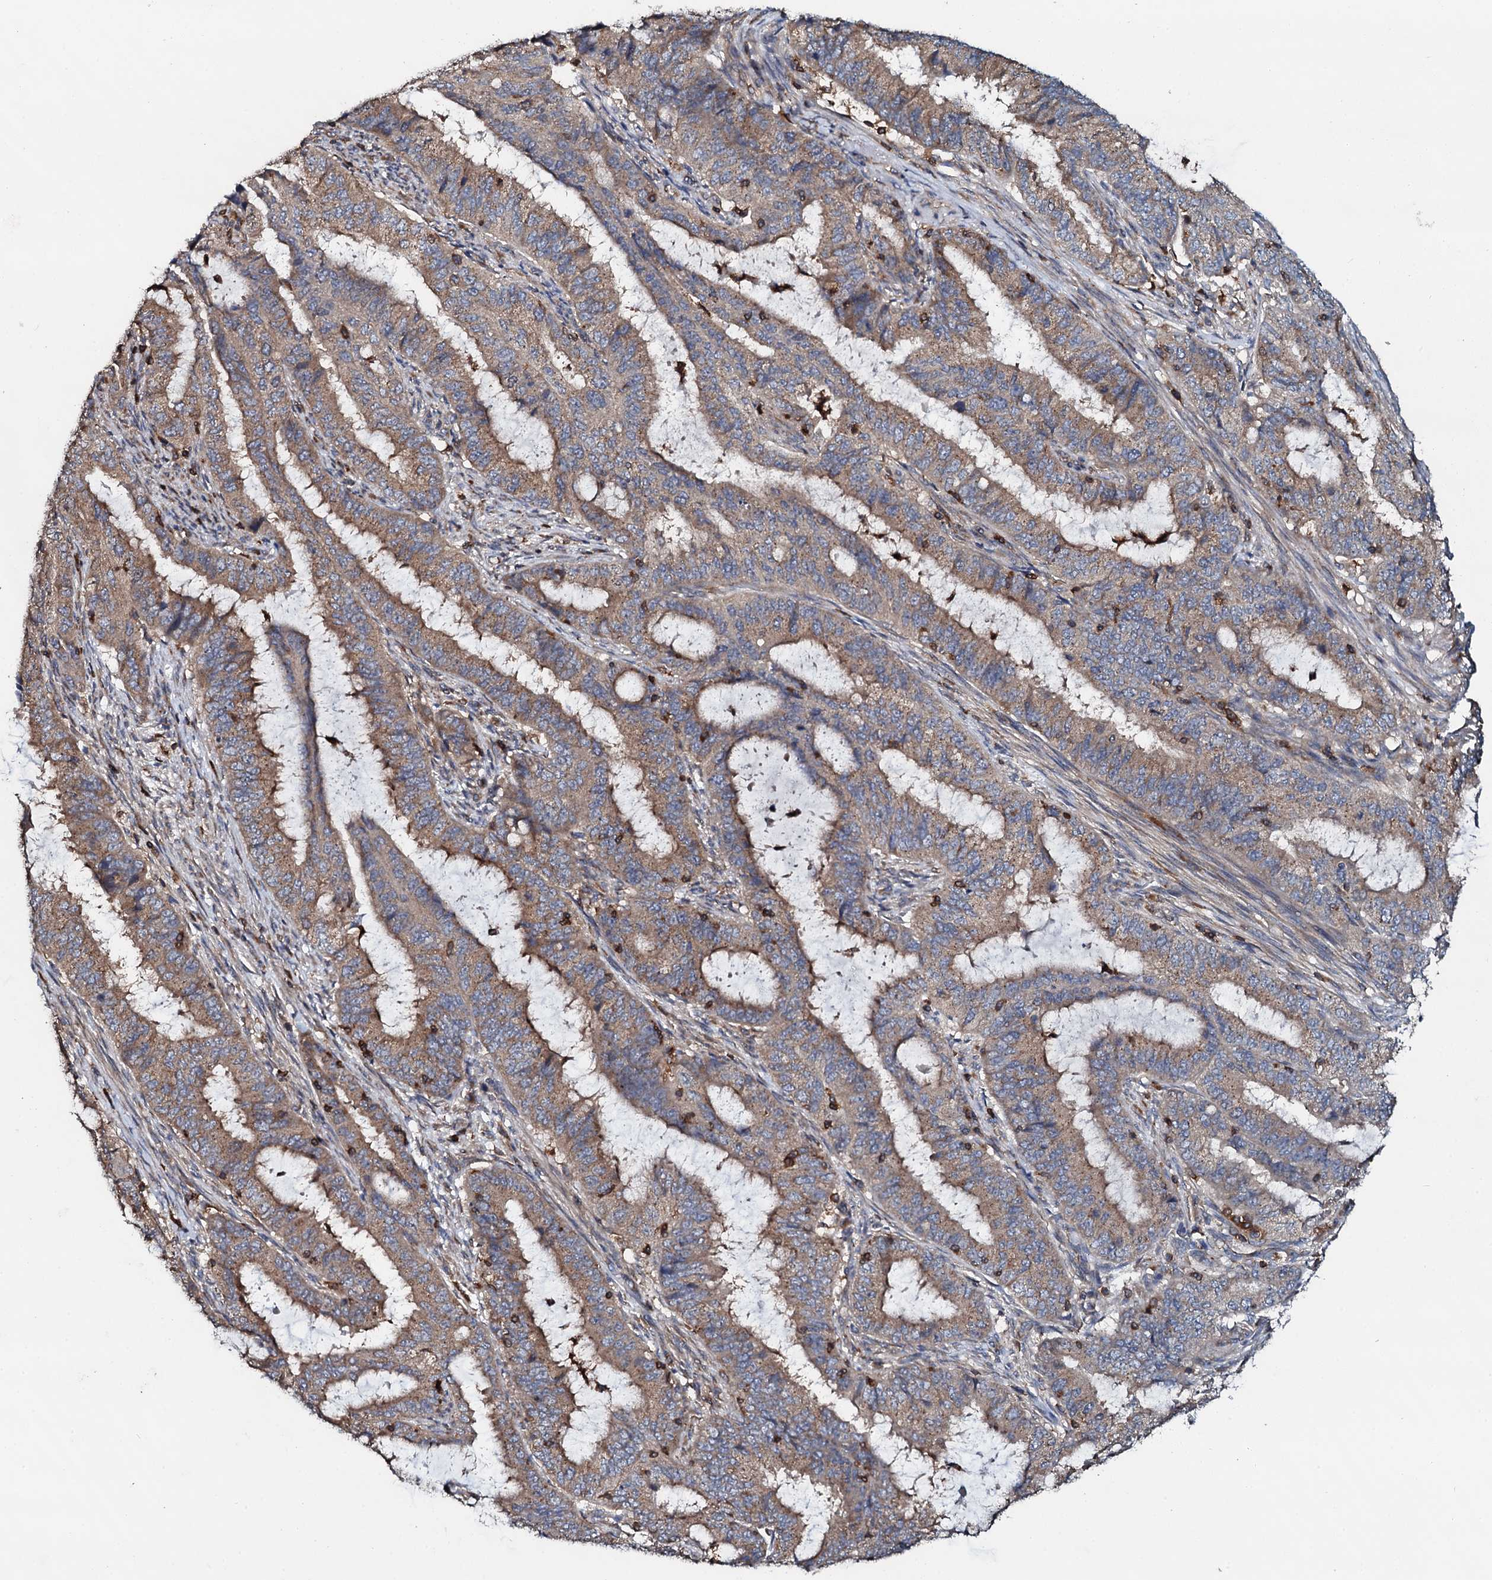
{"staining": {"intensity": "moderate", "quantity": ">75%", "location": "cytoplasmic/membranous"}, "tissue": "endometrial cancer", "cell_type": "Tumor cells", "image_type": "cancer", "snomed": [{"axis": "morphology", "description": "Adenocarcinoma, NOS"}, {"axis": "topography", "description": "Endometrium"}], "caption": "High-magnification brightfield microscopy of adenocarcinoma (endometrial) stained with DAB (brown) and counterstained with hematoxylin (blue). tumor cells exhibit moderate cytoplasmic/membranous positivity is appreciated in approximately>75% of cells.", "gene": "GRK2", "patient": {"sex": "female", "age": 51}}